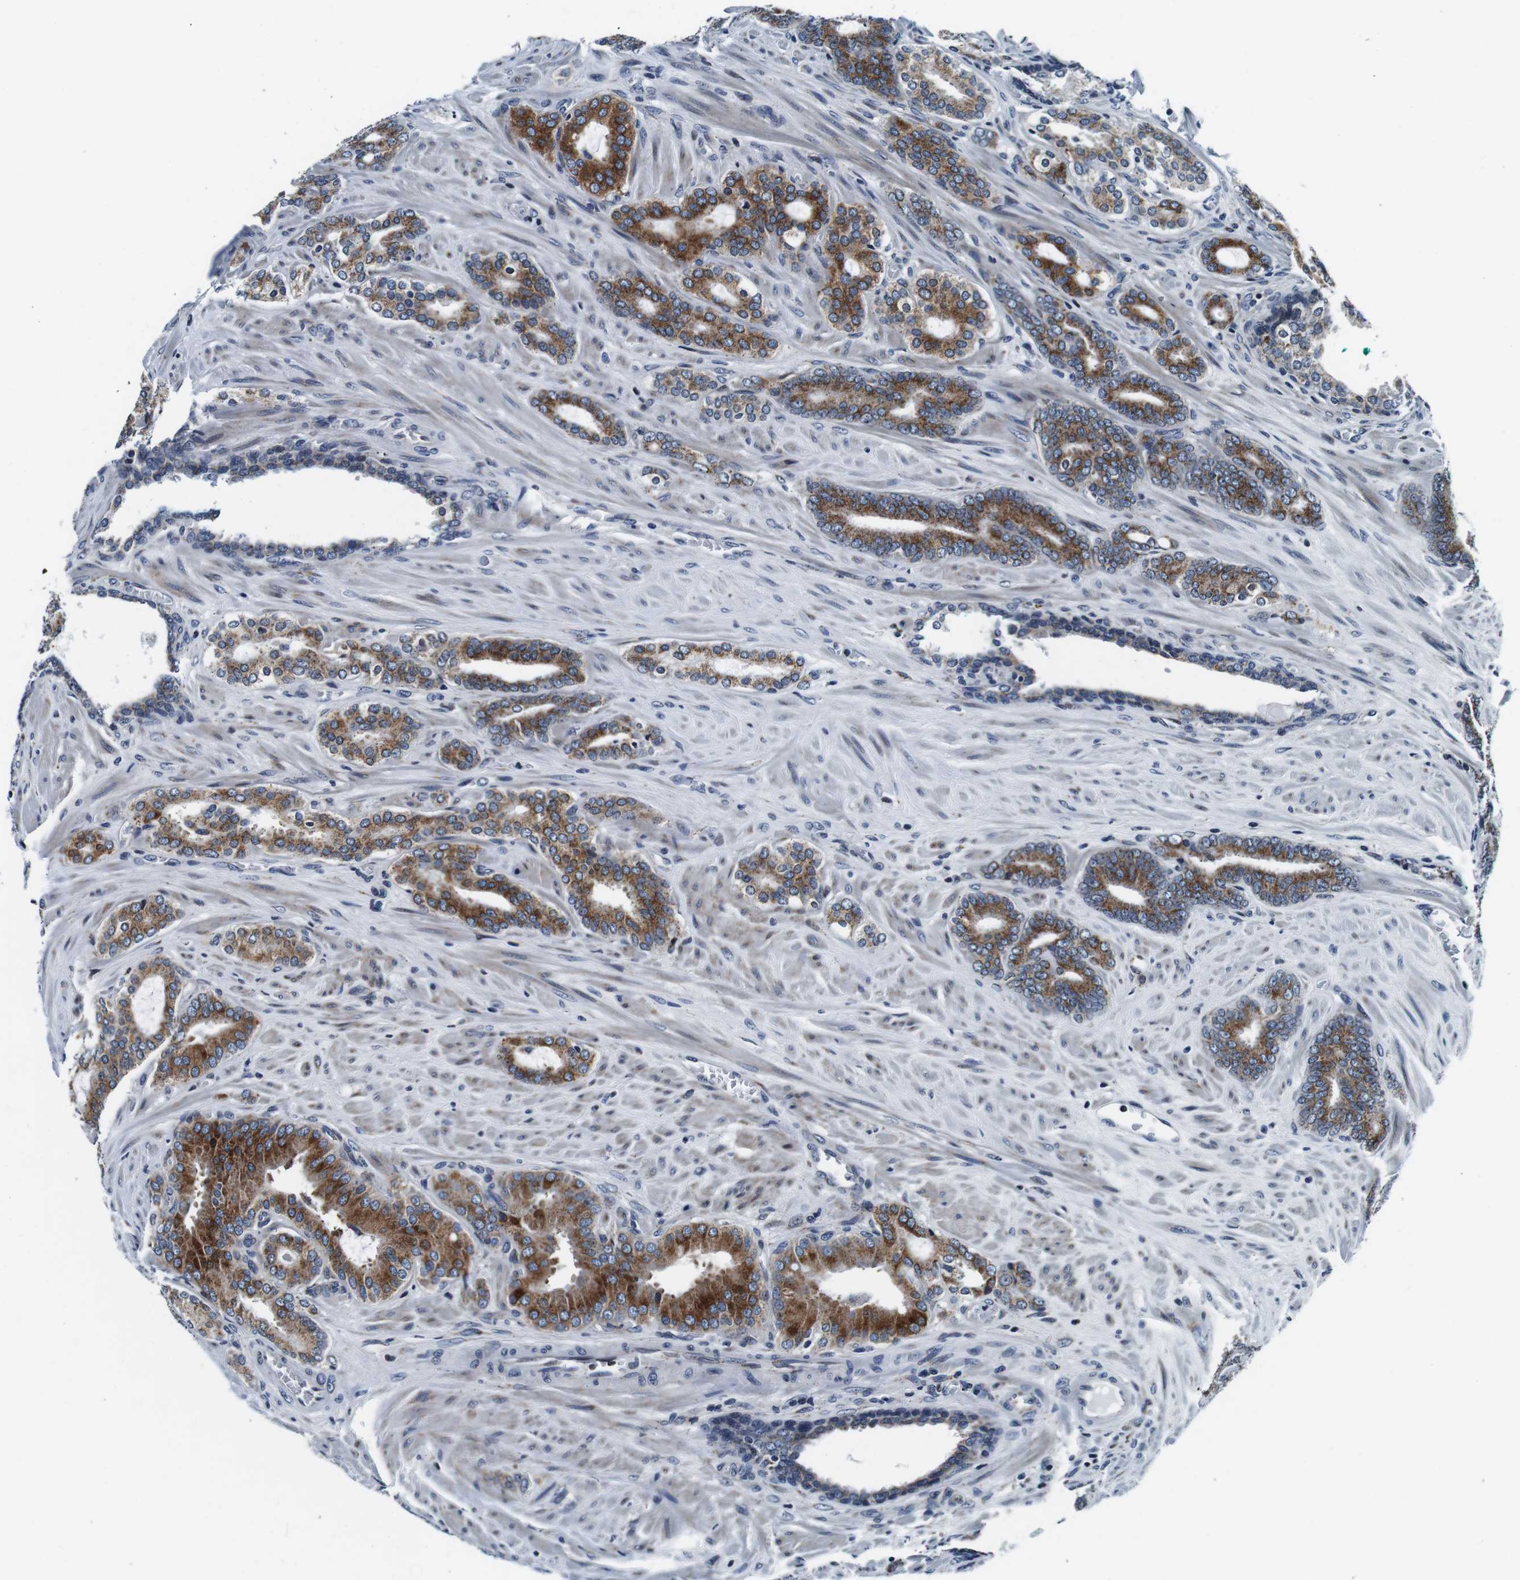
{"staining": {"intensity": "strong", "quantity": ">75%", "location": "cytoplasmic/membranous"}, "tissue": "prostate cancer", "cell_type": "Tumor cells", "image_type": "cancer", "snomed": [{"axis": "morphology", "description": "Adenocarcinoma, Low grade"}, {"axis": "topography", "description": "Prostate"}], "caption": "Prostate cancer was stained to show a protein in brown. There is high levels of strong cytoplasmic/membranous staining in about >75% of tumor cells.", "gene": "FAR2", "patient": {"sex": "male", "age": 63}}